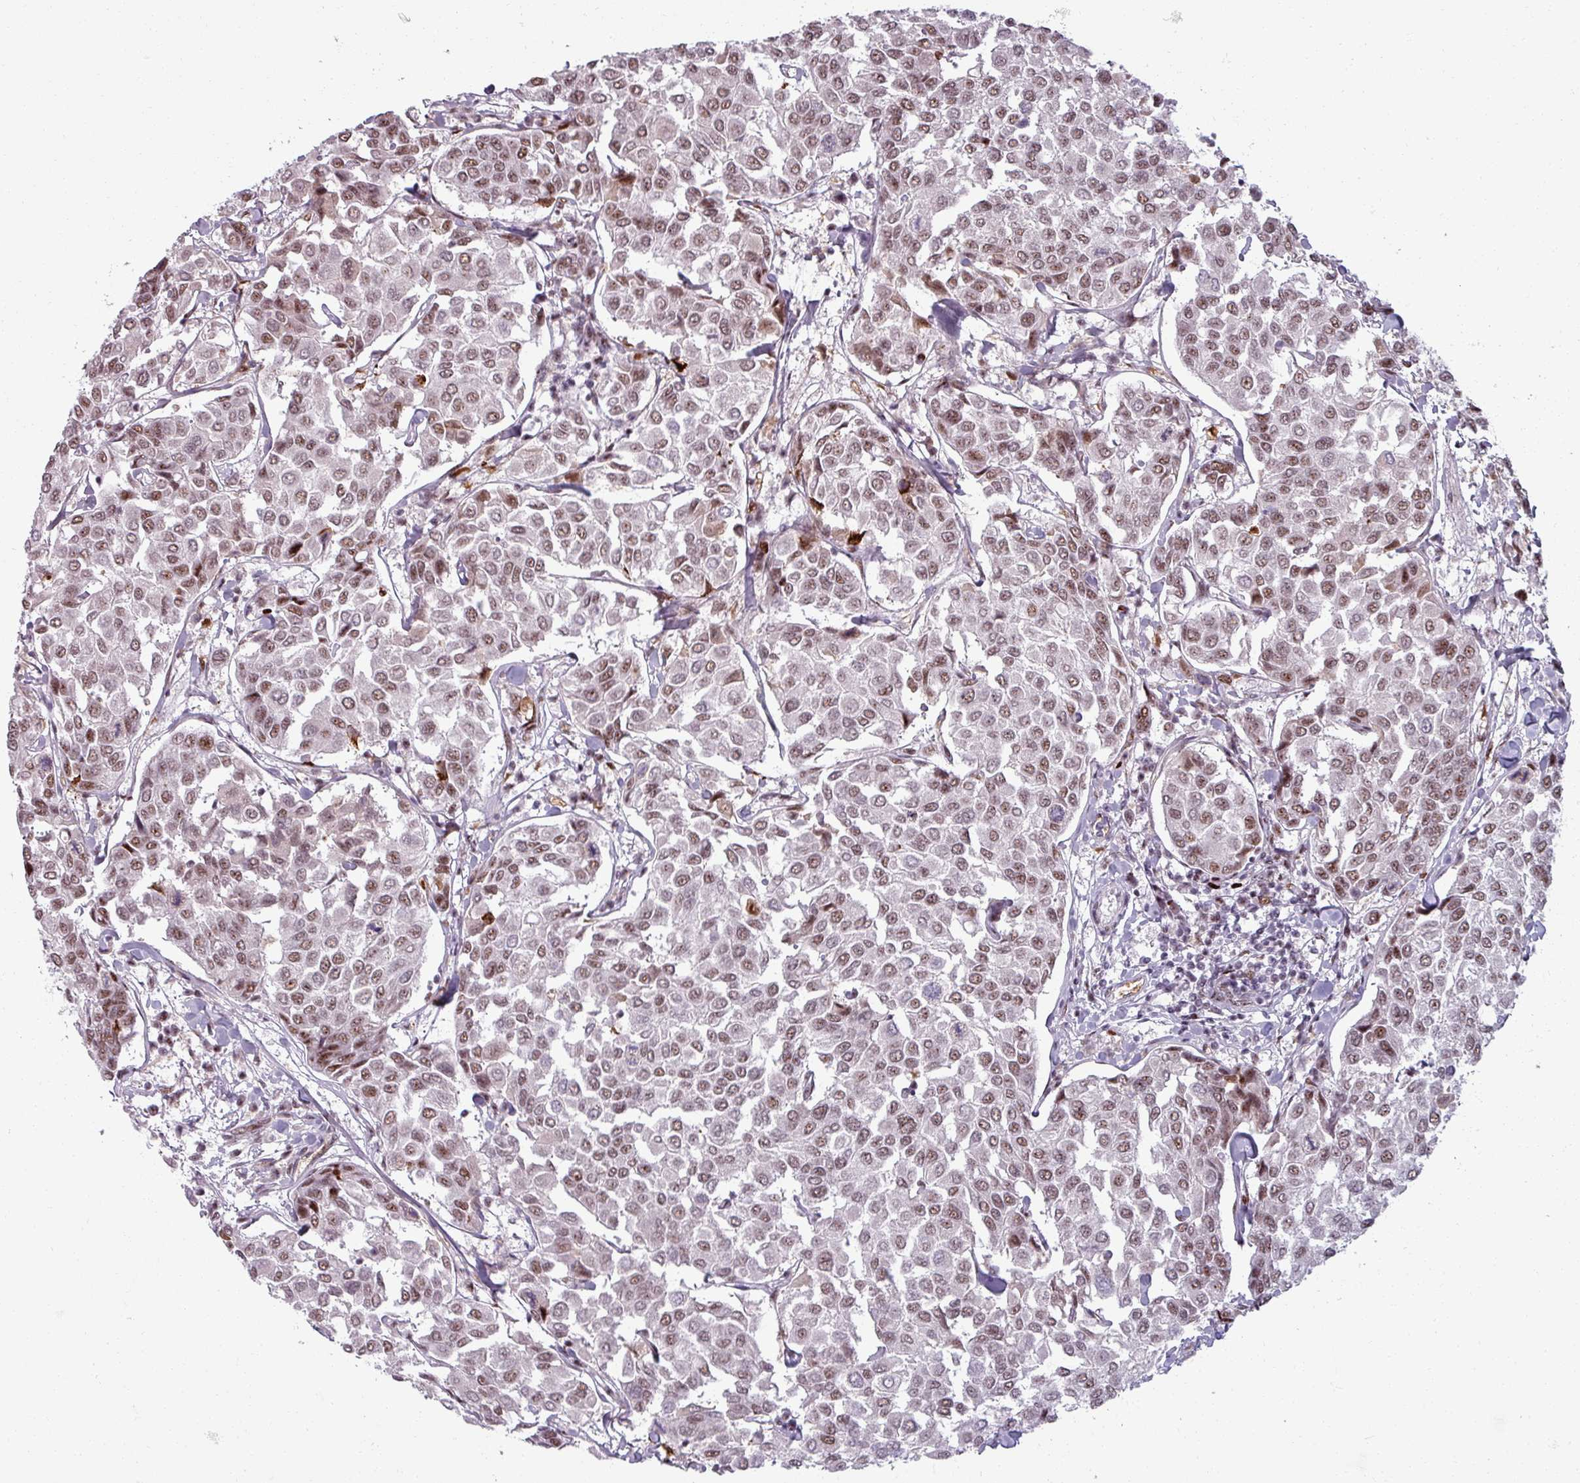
{"staining": {"intensity": "moderate", "quantity": ">75%", "location": "nuclear"}, "tissue": "breast cancer", "cell_type": "Tumor cells", "image_type": "cancer", "snomed": [{"axis": "morphology", "description": "Duct carcinoma"}, {"axis": "topography", "description": "Breast"}], "caption": "Immunohistochemistry (IHC) histopathology image of neoplastic tissue: breast cancer (invasive ductal carcinoma) stained using IHC demonstrates medium levels of moderate protein expression localized specifically in the nuclear of tumor cells, appearing as a nuclear brown color.", "gene": "NCOR1", "patient": {"sex": "female", "age": 55}}